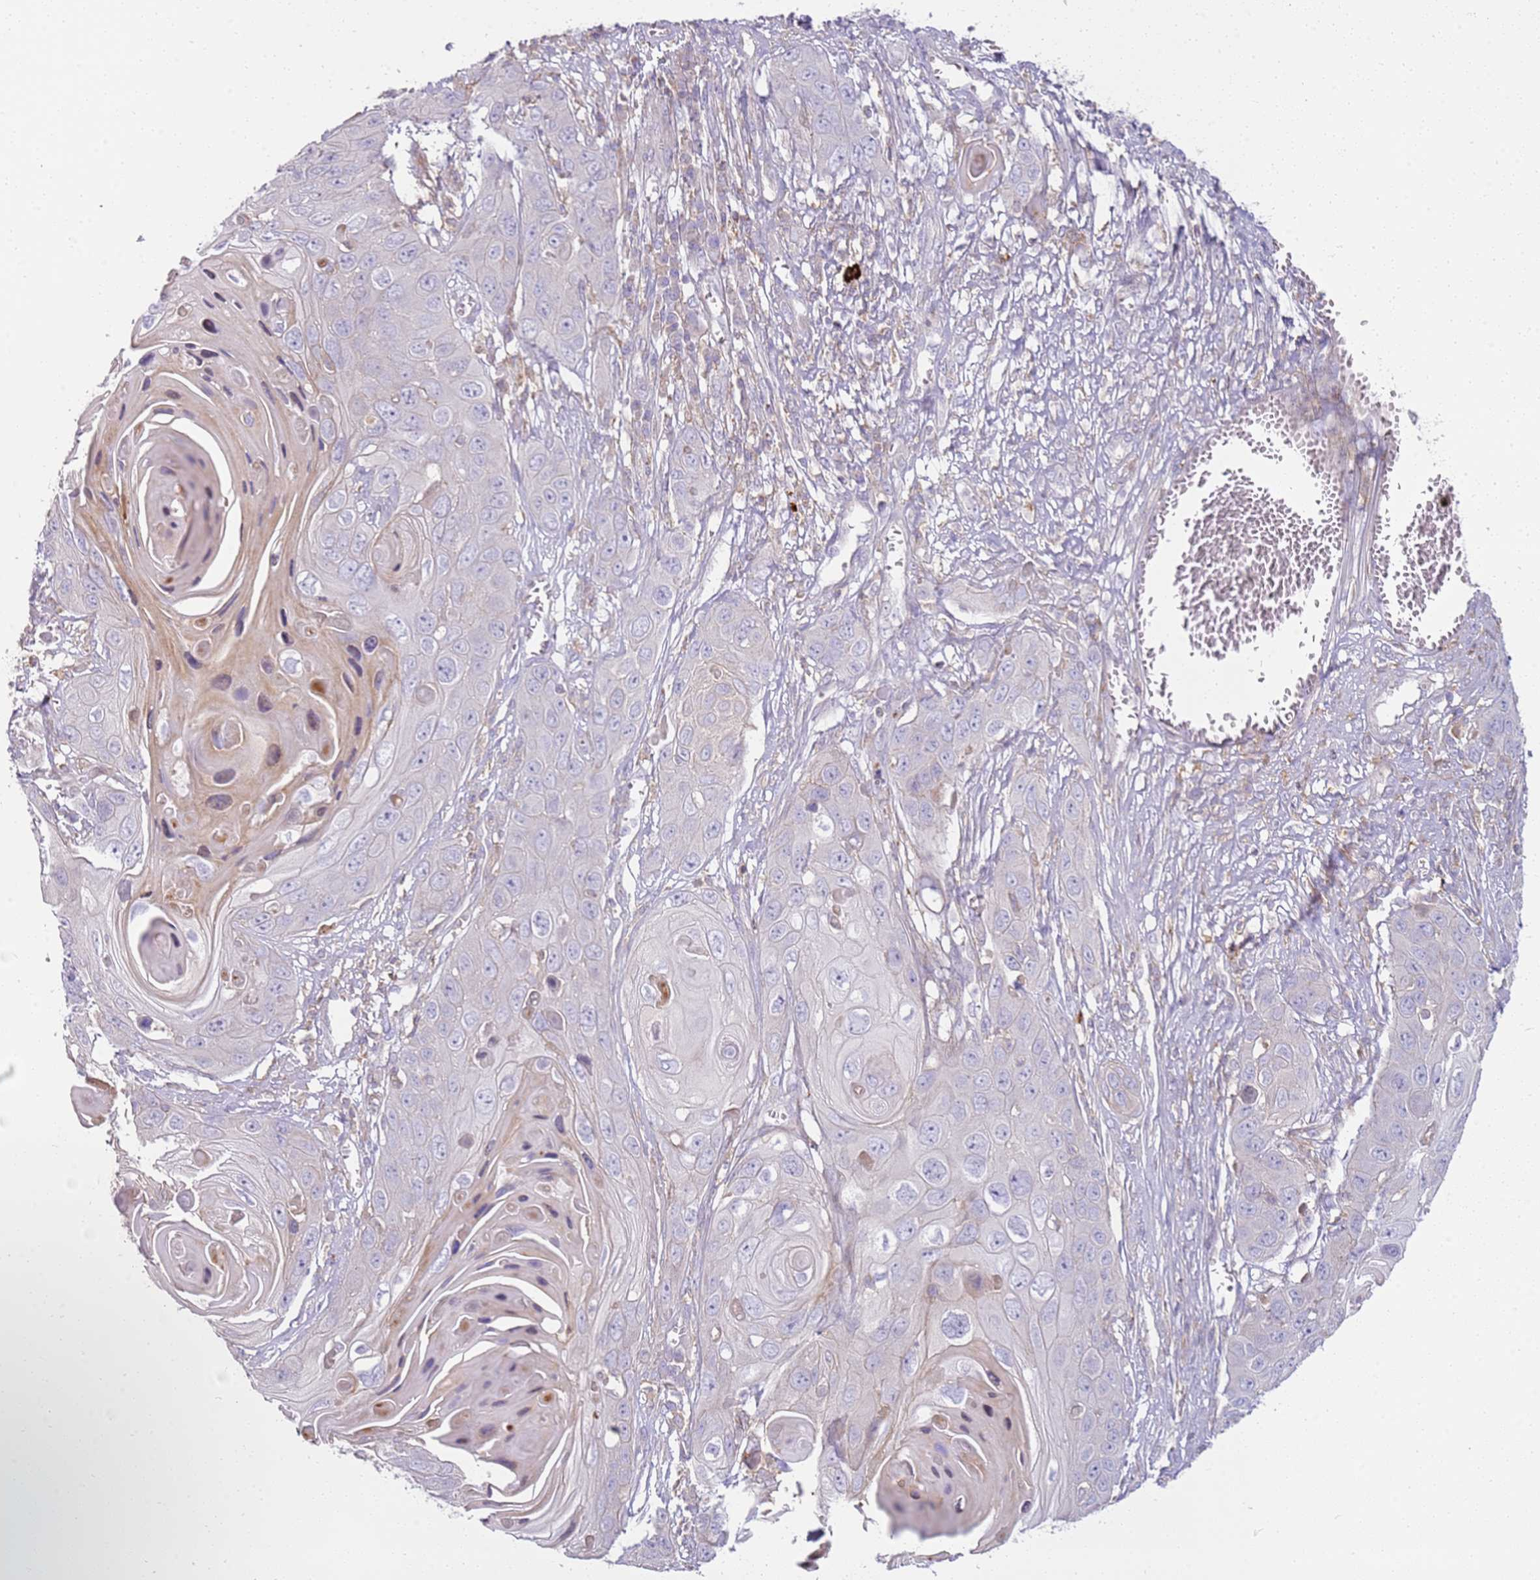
{"staining": {"intensity": "negative", "quantity": "none", "location": "none"}, "tissue": "skin cancer", "cell_type": "Tumor cells", "image_type": "cancer", "snomed": [{"axis": "morphology", "description": "Squamous cell carcinoma, NOS"}, {"axis": "topography", "description": "Skin"}], "caption": "Micrograph shows no protein staining in tumor cells of squamous cell carcinoma (skin) tissue.", "gene": "FPR1", "patient": {"sex": "male", "age": 55}}